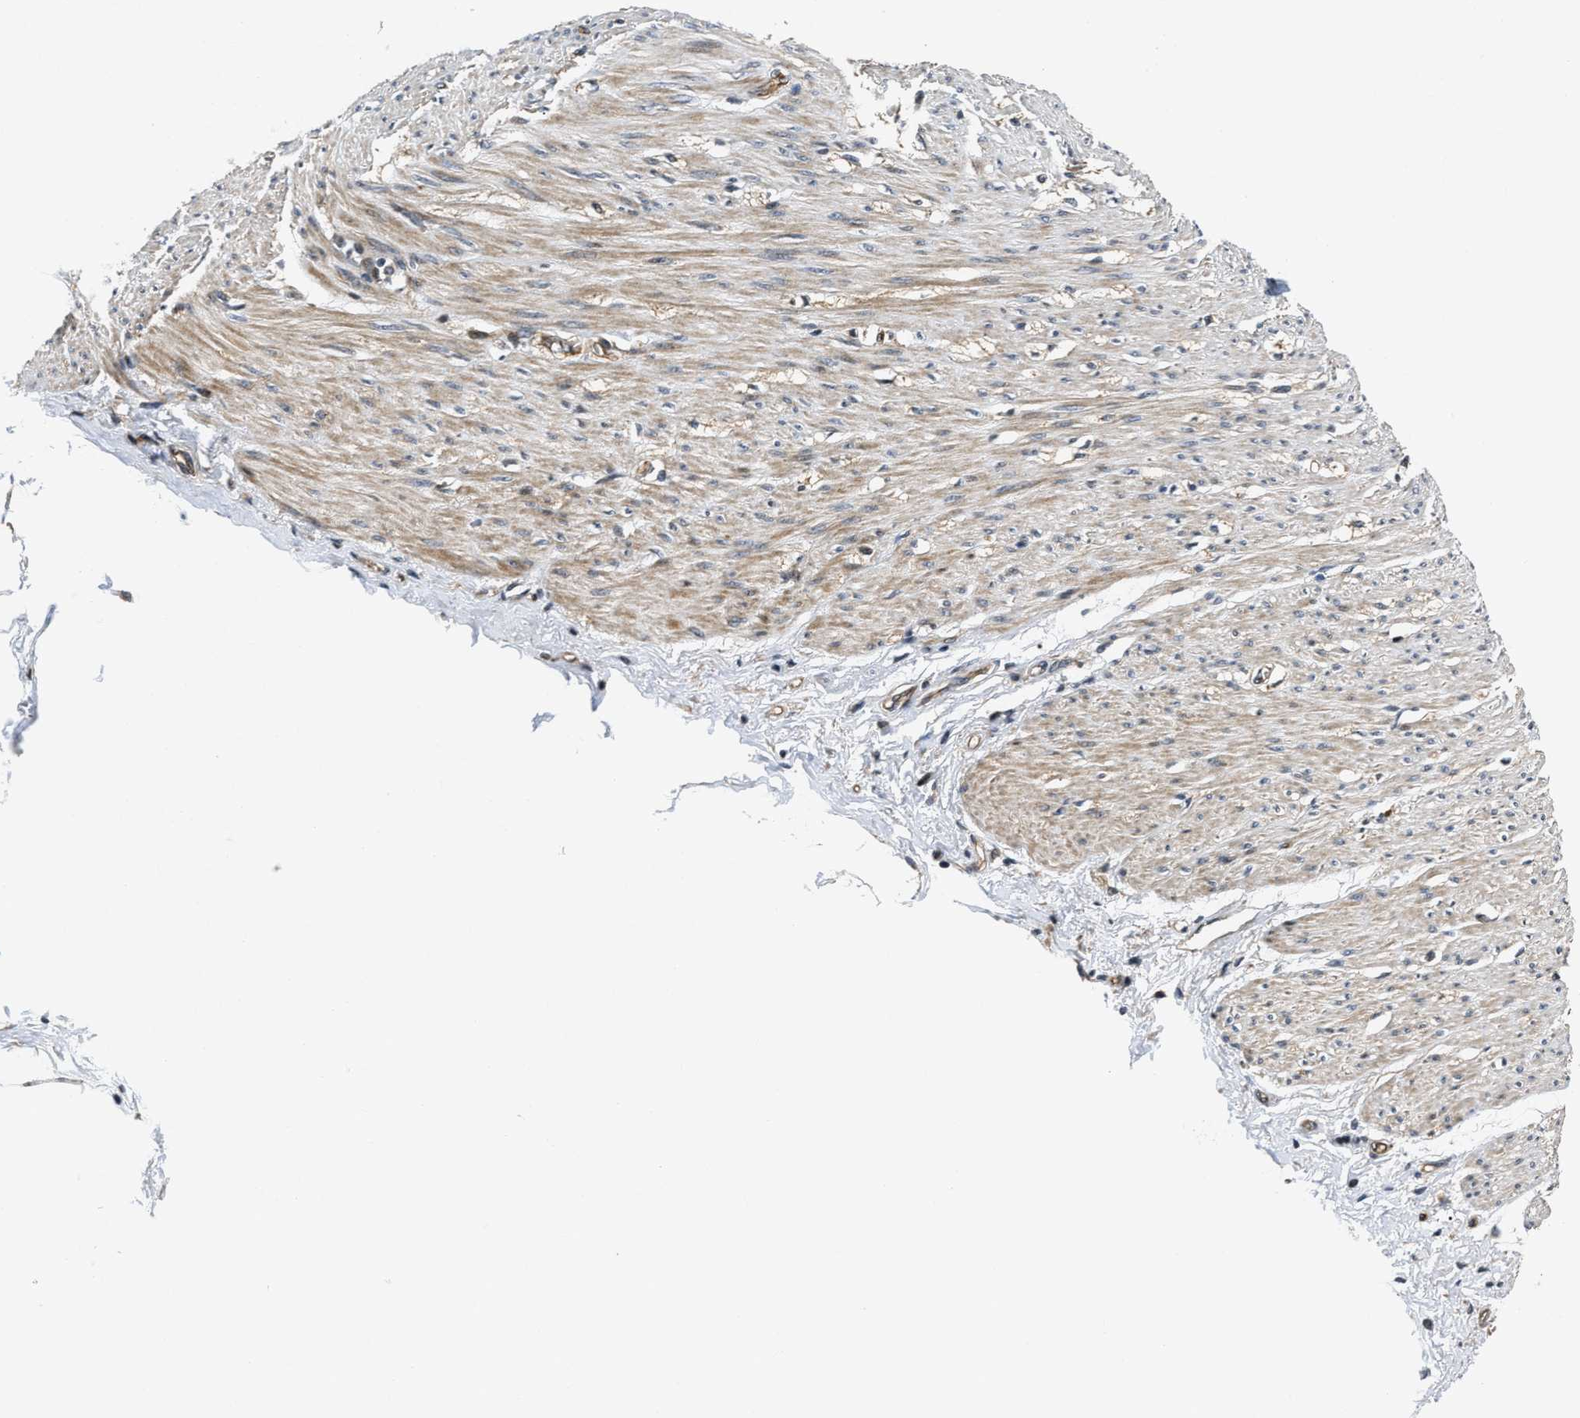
{"staining": {"intensity": "weak", "quantity": ">75%", "location": "cytoplasmic/membranous"}, "tissue": "adipose tissue", "cell_type": "Adipocytes", "image_type": "normal", "snomed": [{"axis": "morphology", "description": "Normal tissue, NOS"}, {"axis": "morphology", "description": "Adenocarcinoma, NOS"}, {"axis": "topography", "description": "Colon"}, {"axis": "topography", "description": "Peripheral nerve tissue"}], "caption": "This histopathology image shows IHC staining of benign human adipose tissue, with low weak cytoplasmic/membranous staining in about >75% of adipocytes.", "gene": "ALDH3A2", "patient": {"sex": "male", "age": 14}}